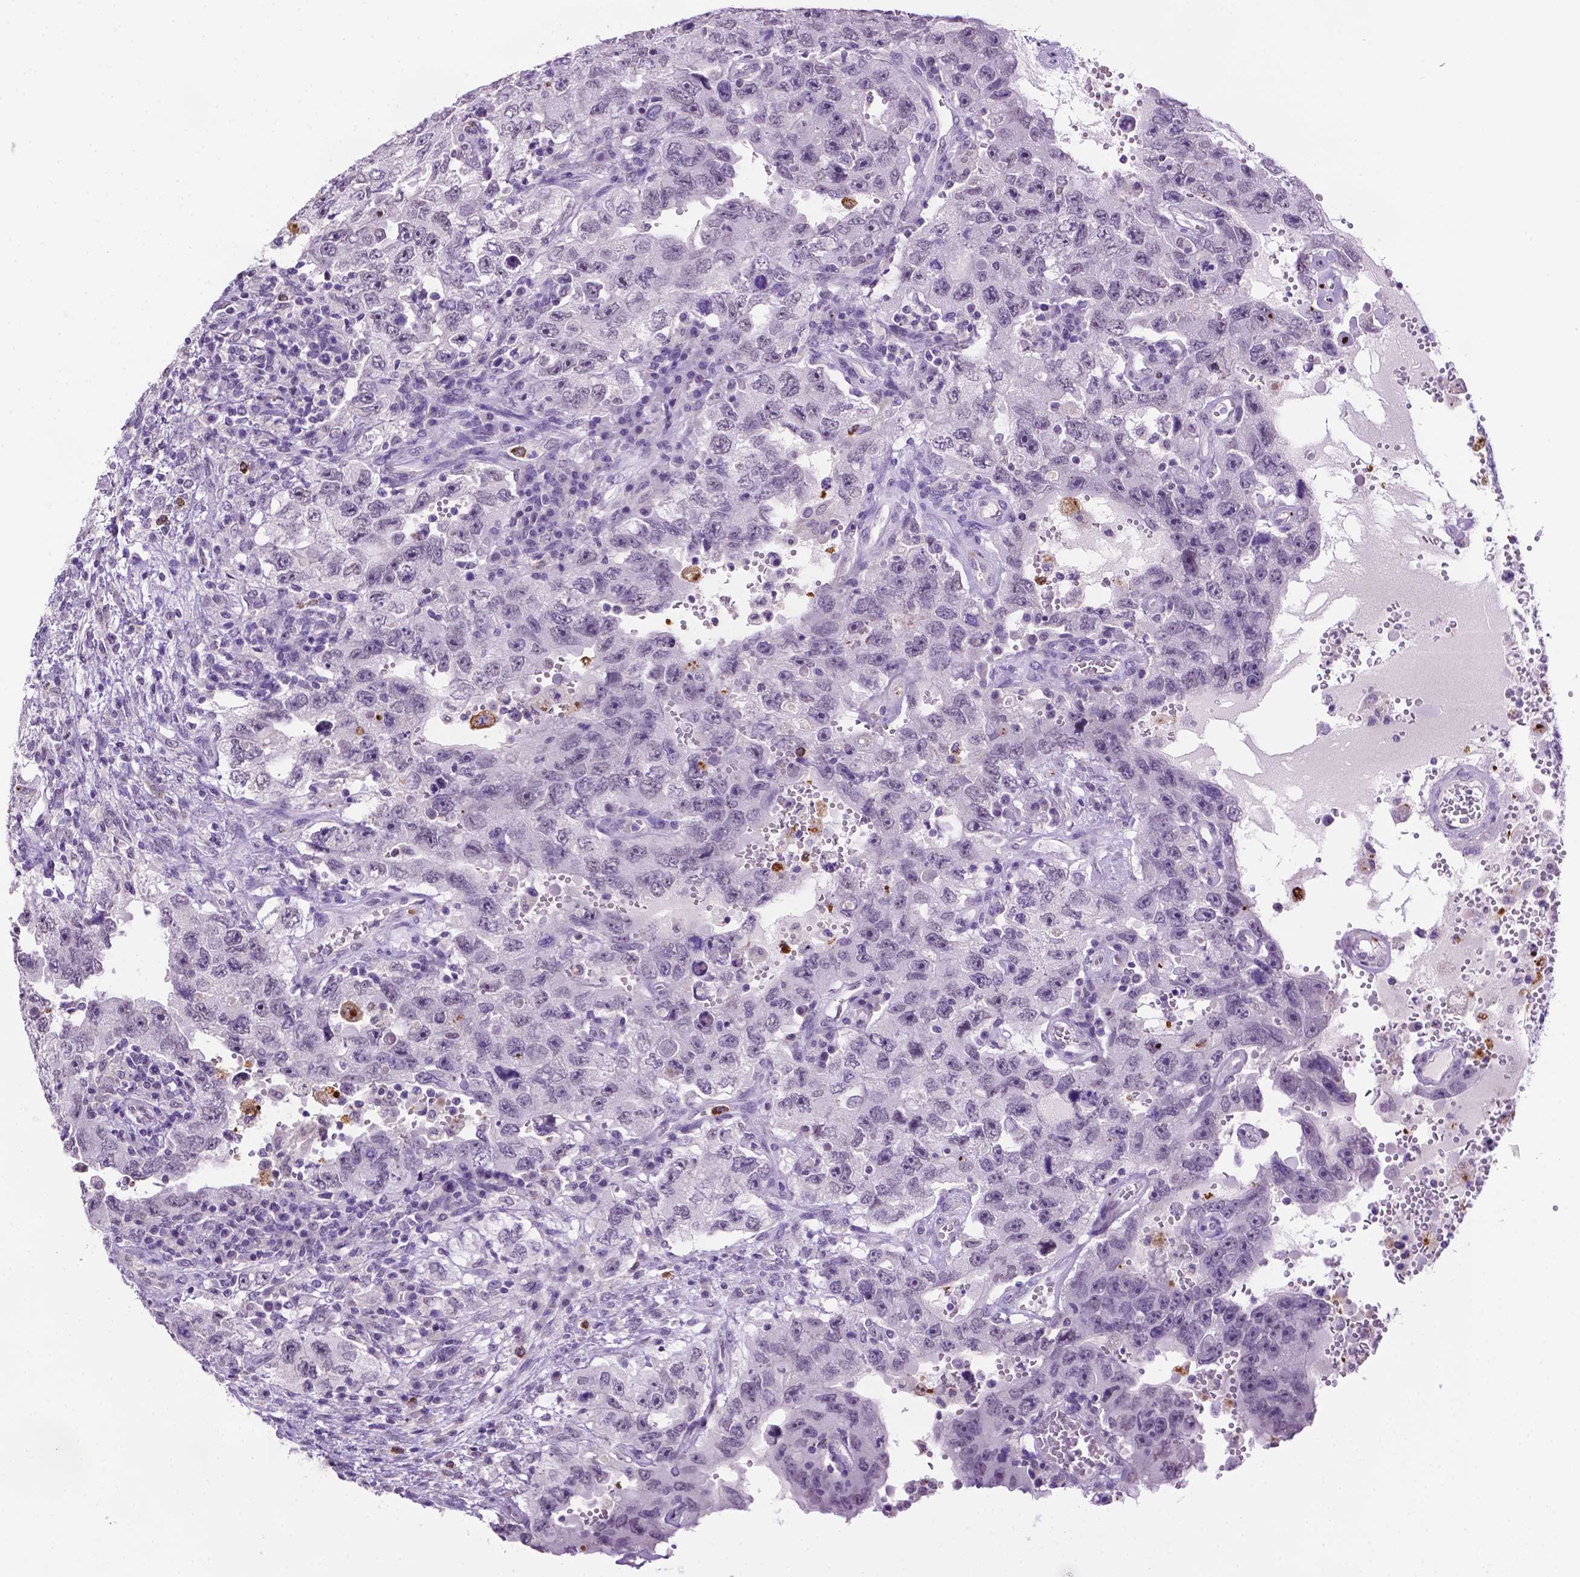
{"staining": {"intensity": "negative", "quantity": "none", "location": "none"}, "tissue": "testis cancer", "cell_type": "Tumor cells", "image_type": "cancer", "snomed": [{"axis": "morphology", "description": "Carcinoma, Embryonal, NOS"}, {"axis": "topography", "description": "Testis"}], "caption": "Immunohistochemistry (IHC) micrograph of testis cancer (embryonal carcinoma) stained for a protein (brown), which demonstrates no positivity in tumor cells.", "gene": "MMP27", "patient": {"sex": "male", "age": 26}}